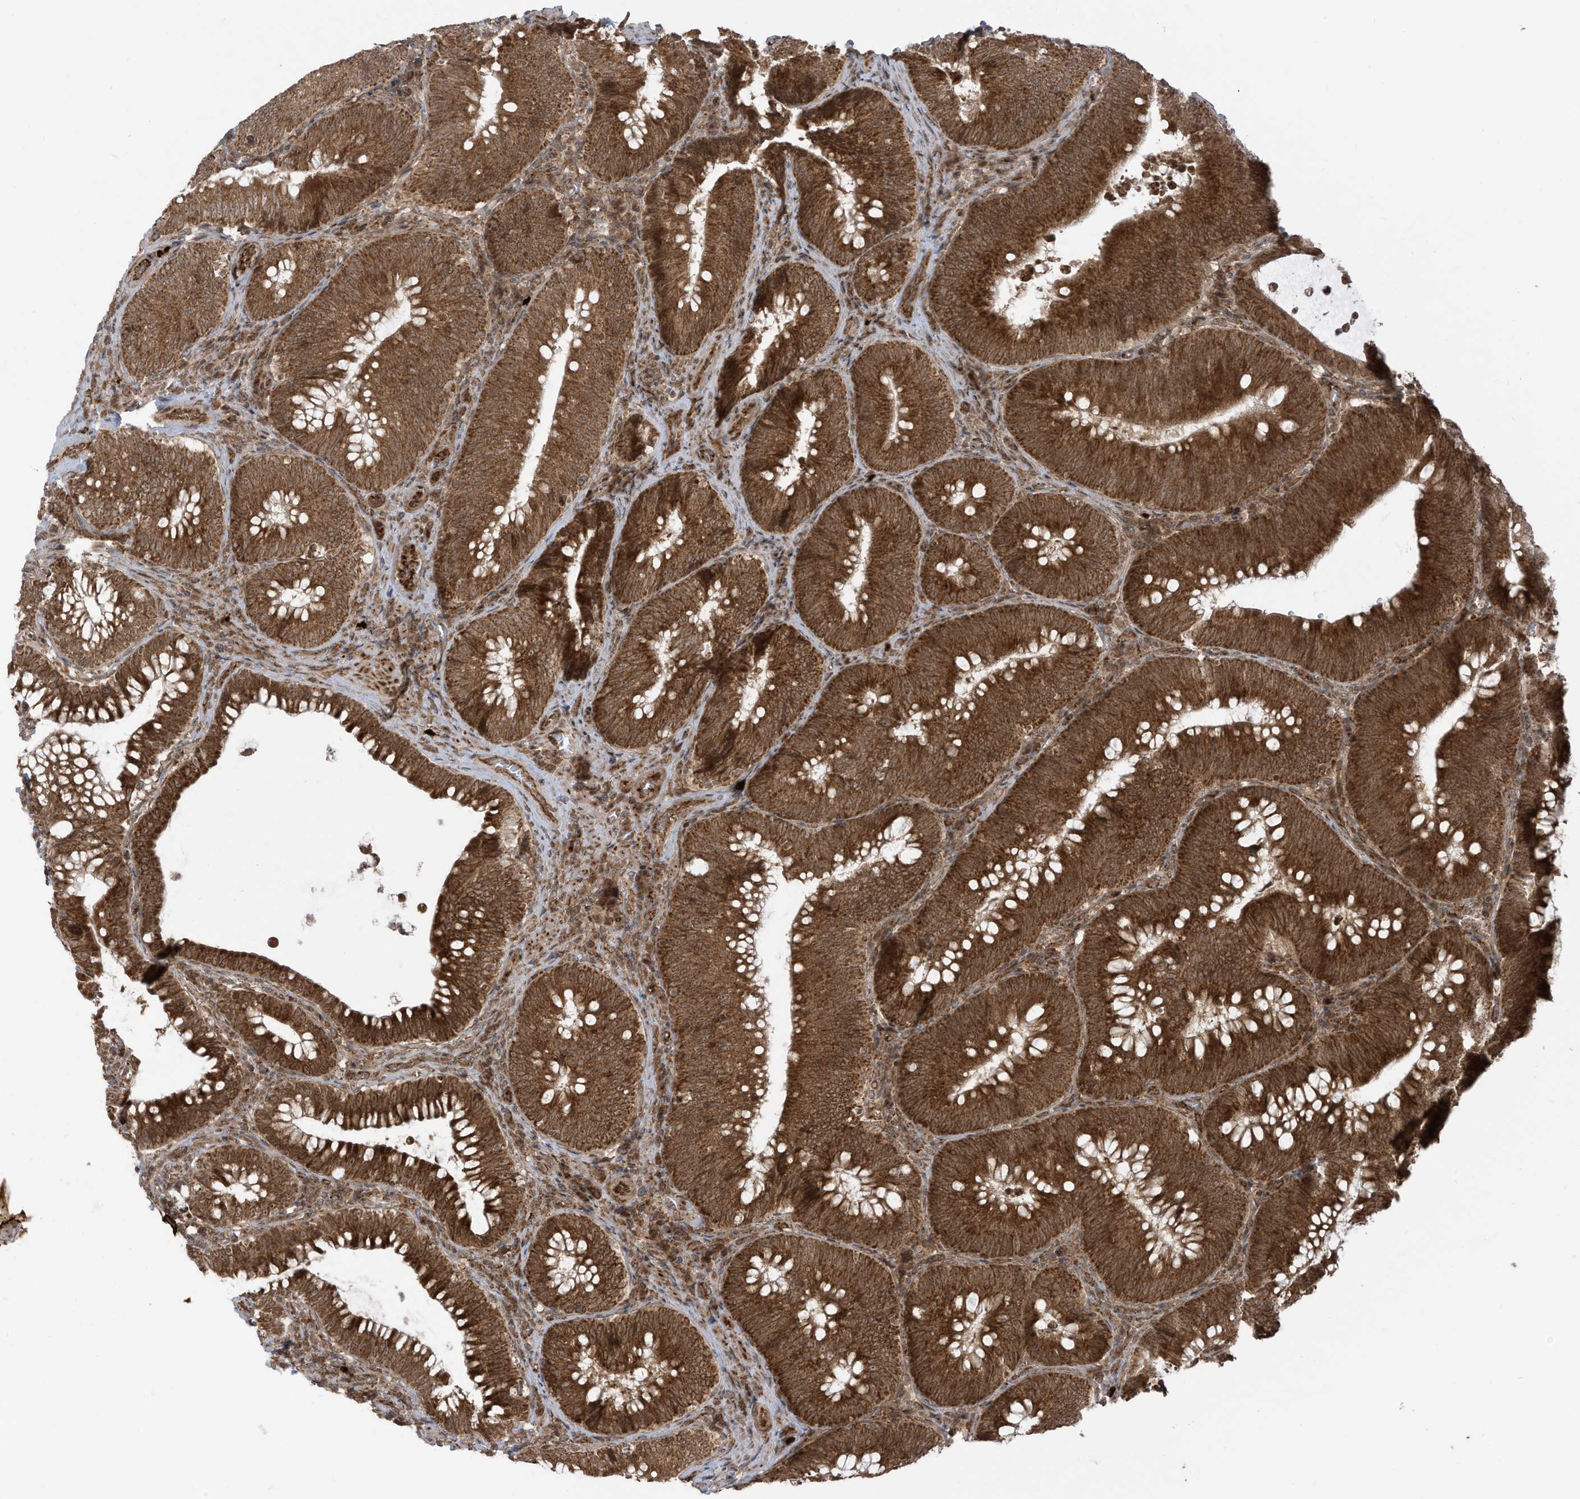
{"staining": {"intensity": "strong", "quantity": ">75%", "location": "cytoplasmic/membranous"}, "tissue": "colorectal cancer", "cell_type": "Tumor cells", "image_type": "cancer", "snomed": [{"axis": "morphology", "description": "Normal tissue, NOS"}, {"axis": "topography", "description": "Colon"}], "caption": "Immunohistochemical staining of colorectal cancer demonstrates high levels of strong cytoplasmic/membranous staining in about >75% of tumor cells.", "gene": "TRIM67", "patient": {"sex": "female", "age": 82}}